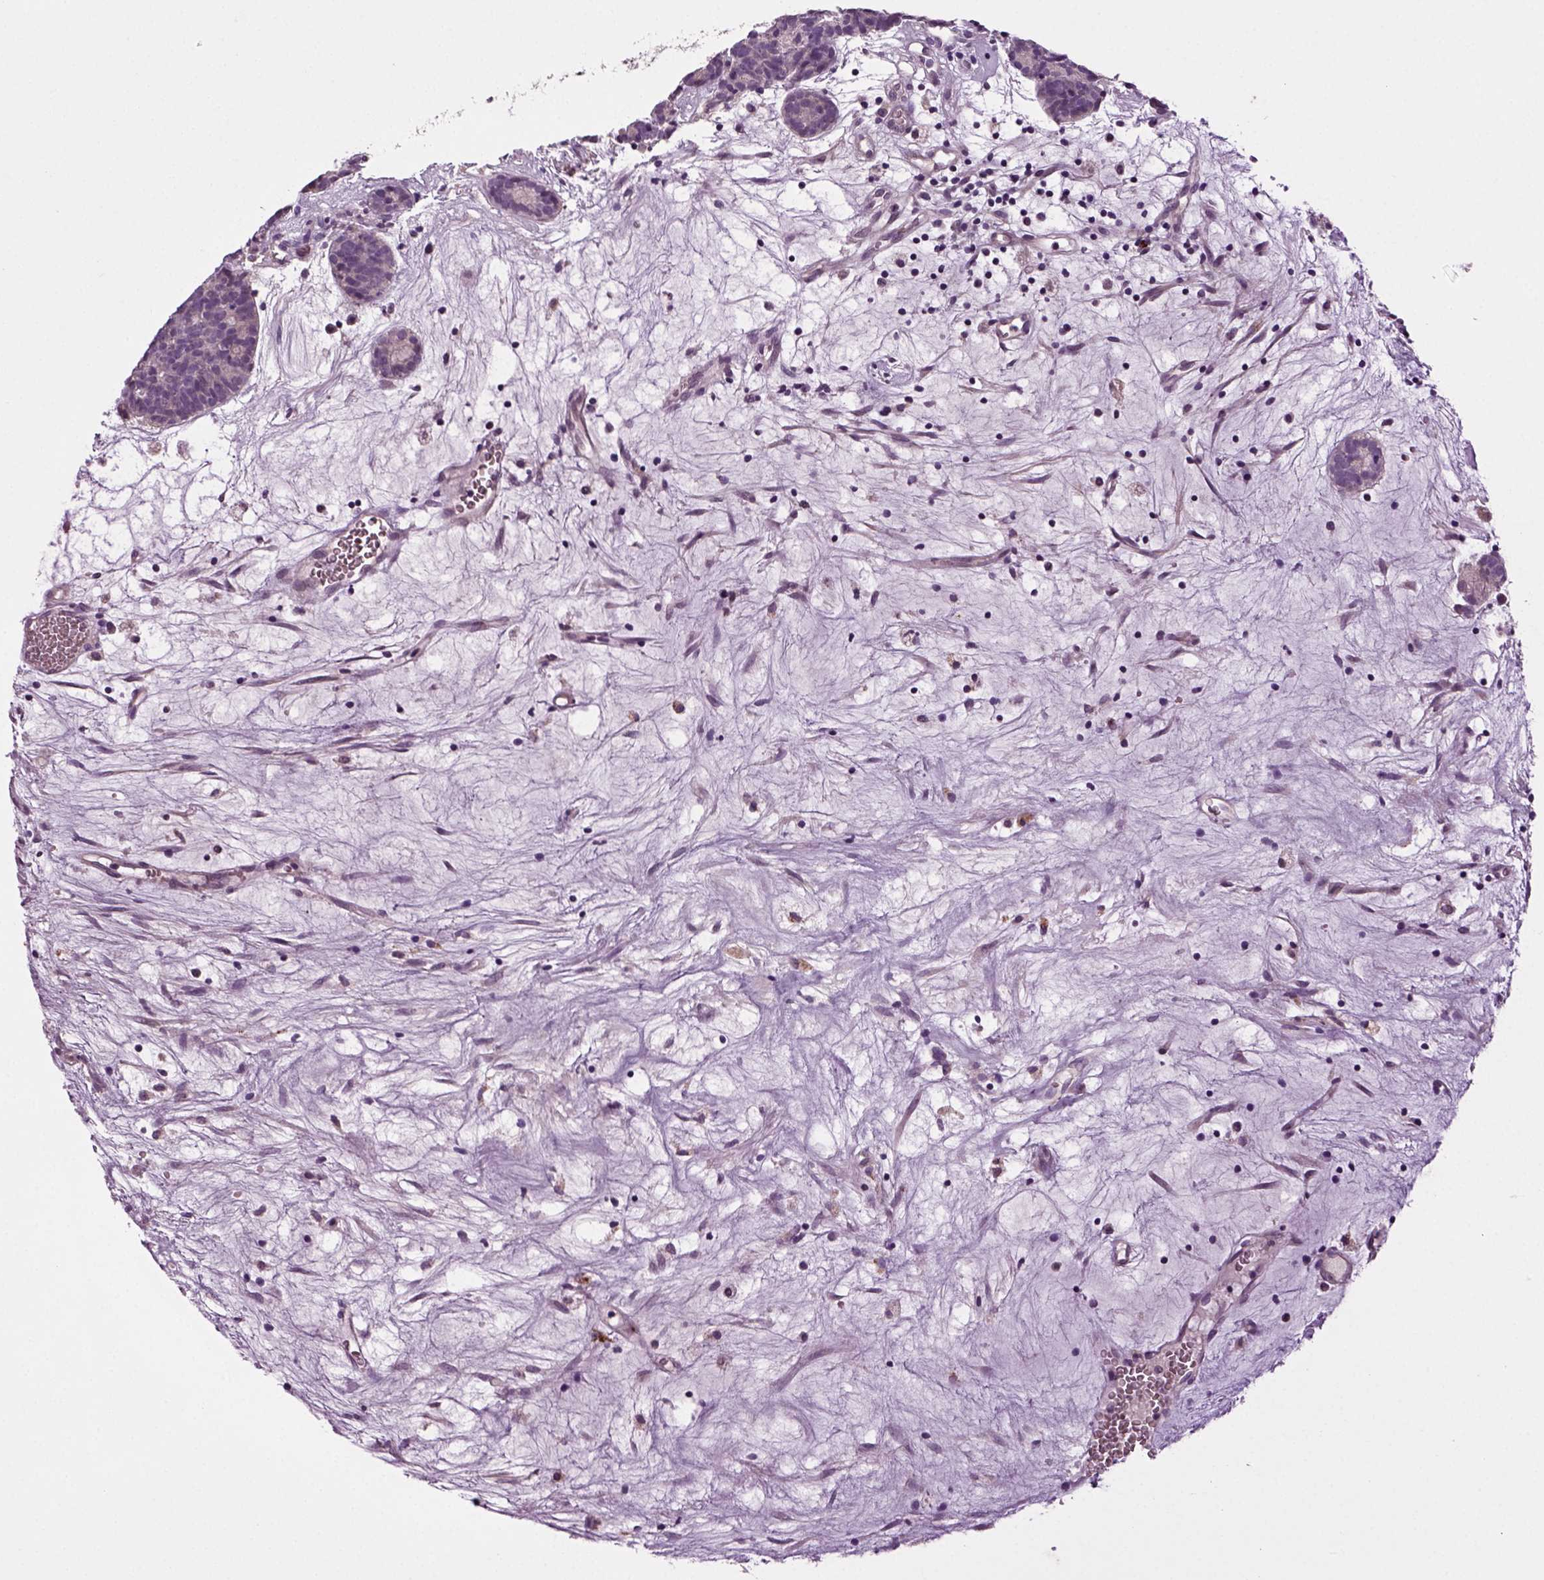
{"staining": {"intensity": "negative", "quantity": "none", "location": "none"}, "tissue": "head and neck cancer", "cell_type": "Tumor cells", "image_type": "cancer", "snomed": [{"axis": "morphology", "description": "Adenocarcinoma, NOS"}, {"axis": "topography", "description": "Head-Neck"}], "caption": "Immunohistochemistry (IHC) image of human adenocarcinoma (head and neck) stained for a protein (brown), which demonstrates no staining in tumor cells. (Brightfield microscopy of DAB (3,3'-diaminobenzidine) immunohistochemistry at high magnification).", "gene": "SLC17A6", "patient": {"sex": "female", "age": 81}}